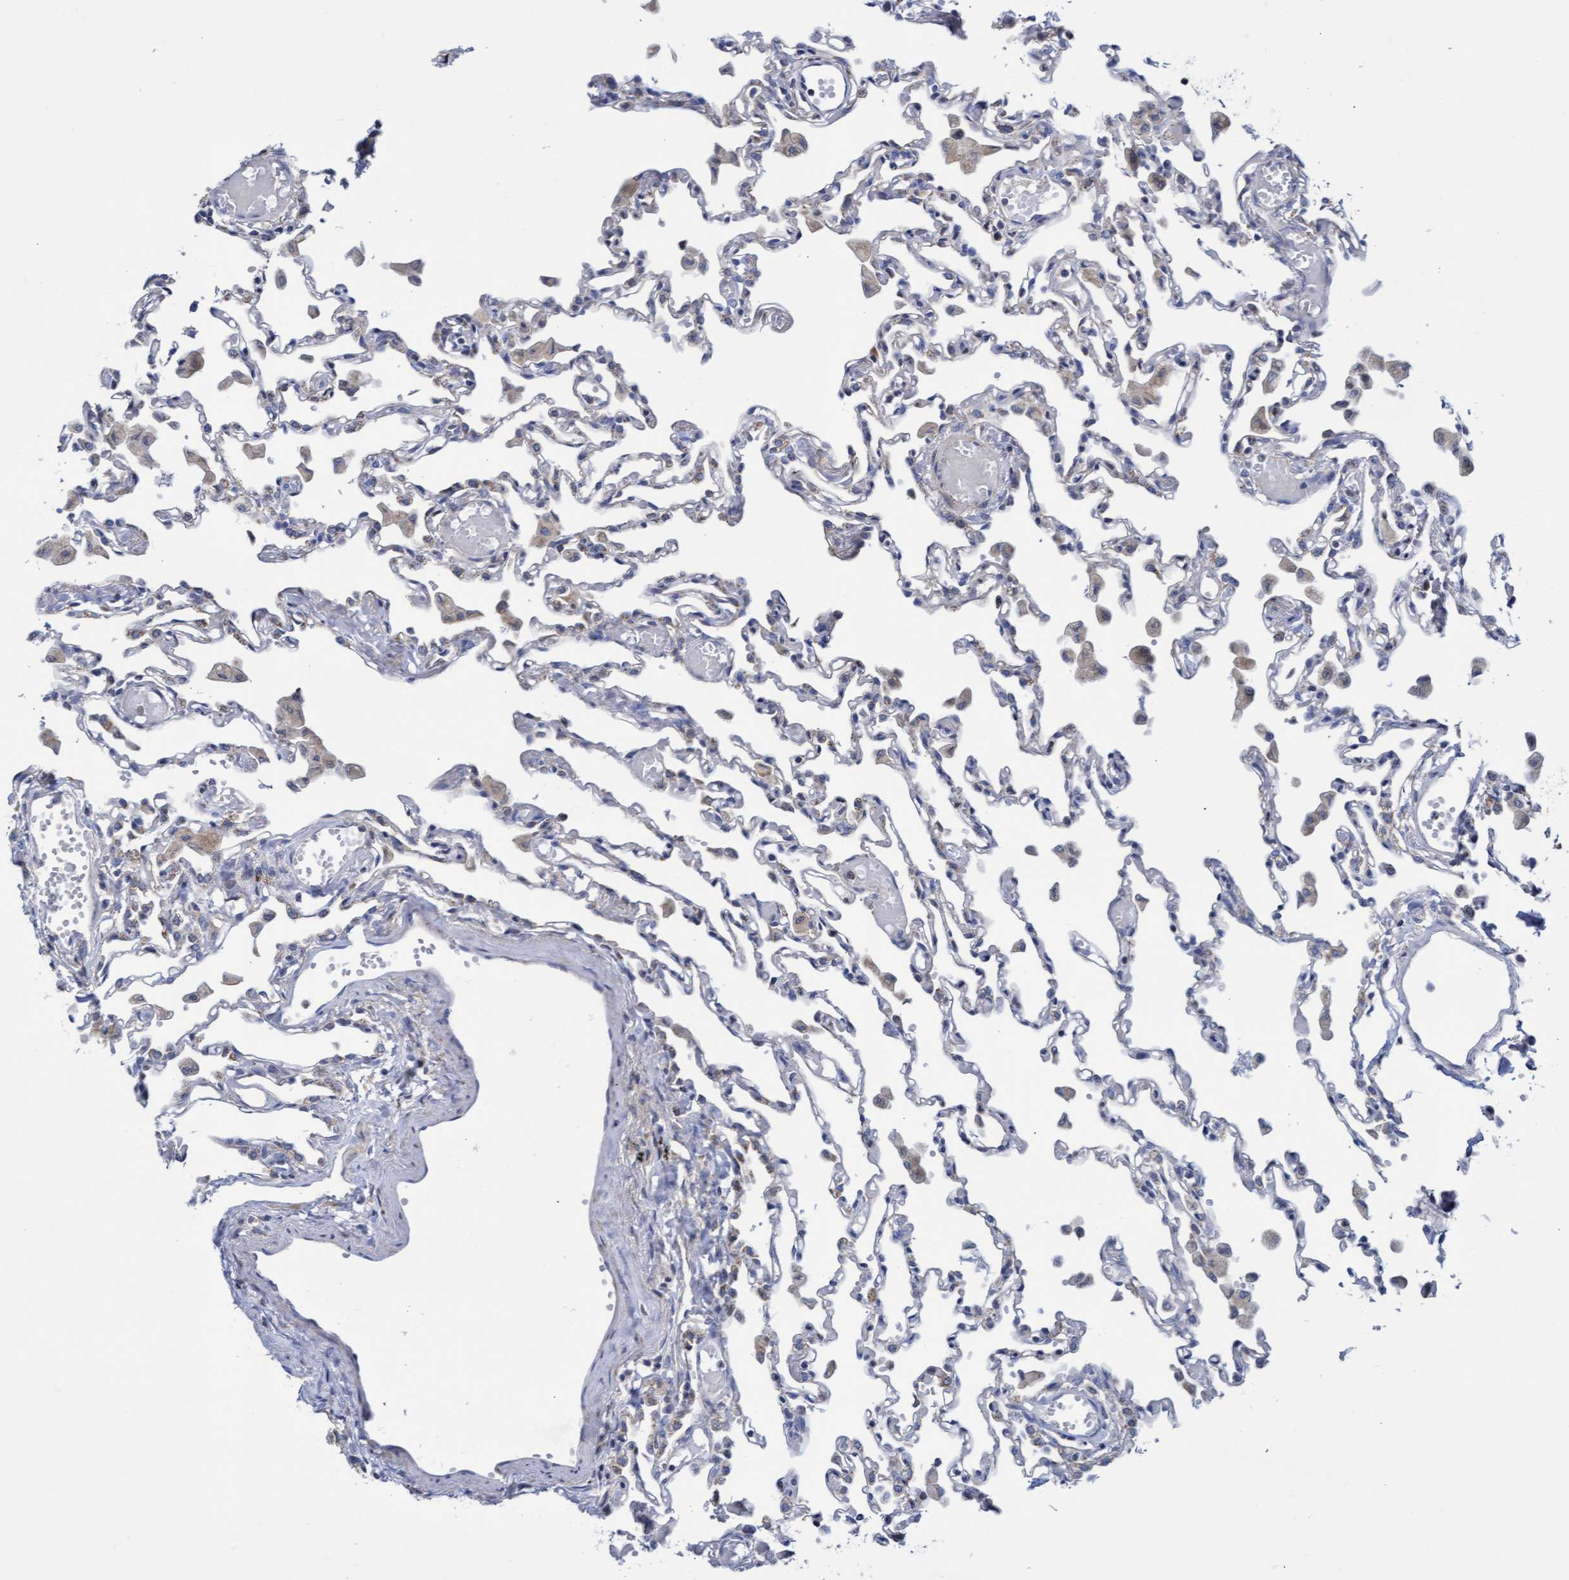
{"staining": {"intensity": "moderate", "quantity": "<25%", "location": "cytoplasmic/membranous"}, "tissue": "lung", "cell_type": "Alveolar cells", "image_type": "normal", "snomed": [{"axis": "morphology", "description": "Normal tissue, NOS"}, {"axis": "topography", "description": "Bronchus"}, {"axis": "topography", "description": "Lung"}], "caption": "An immunohistochemistry (IHC) photomicrograph of normal tissue is shown. Protein staining in brown labels moderate cytoplasmic/membranous positivity in lung within alveolar cells.", "gene": "ZNF750", "patient": {"sex": "female", "age": 49}}